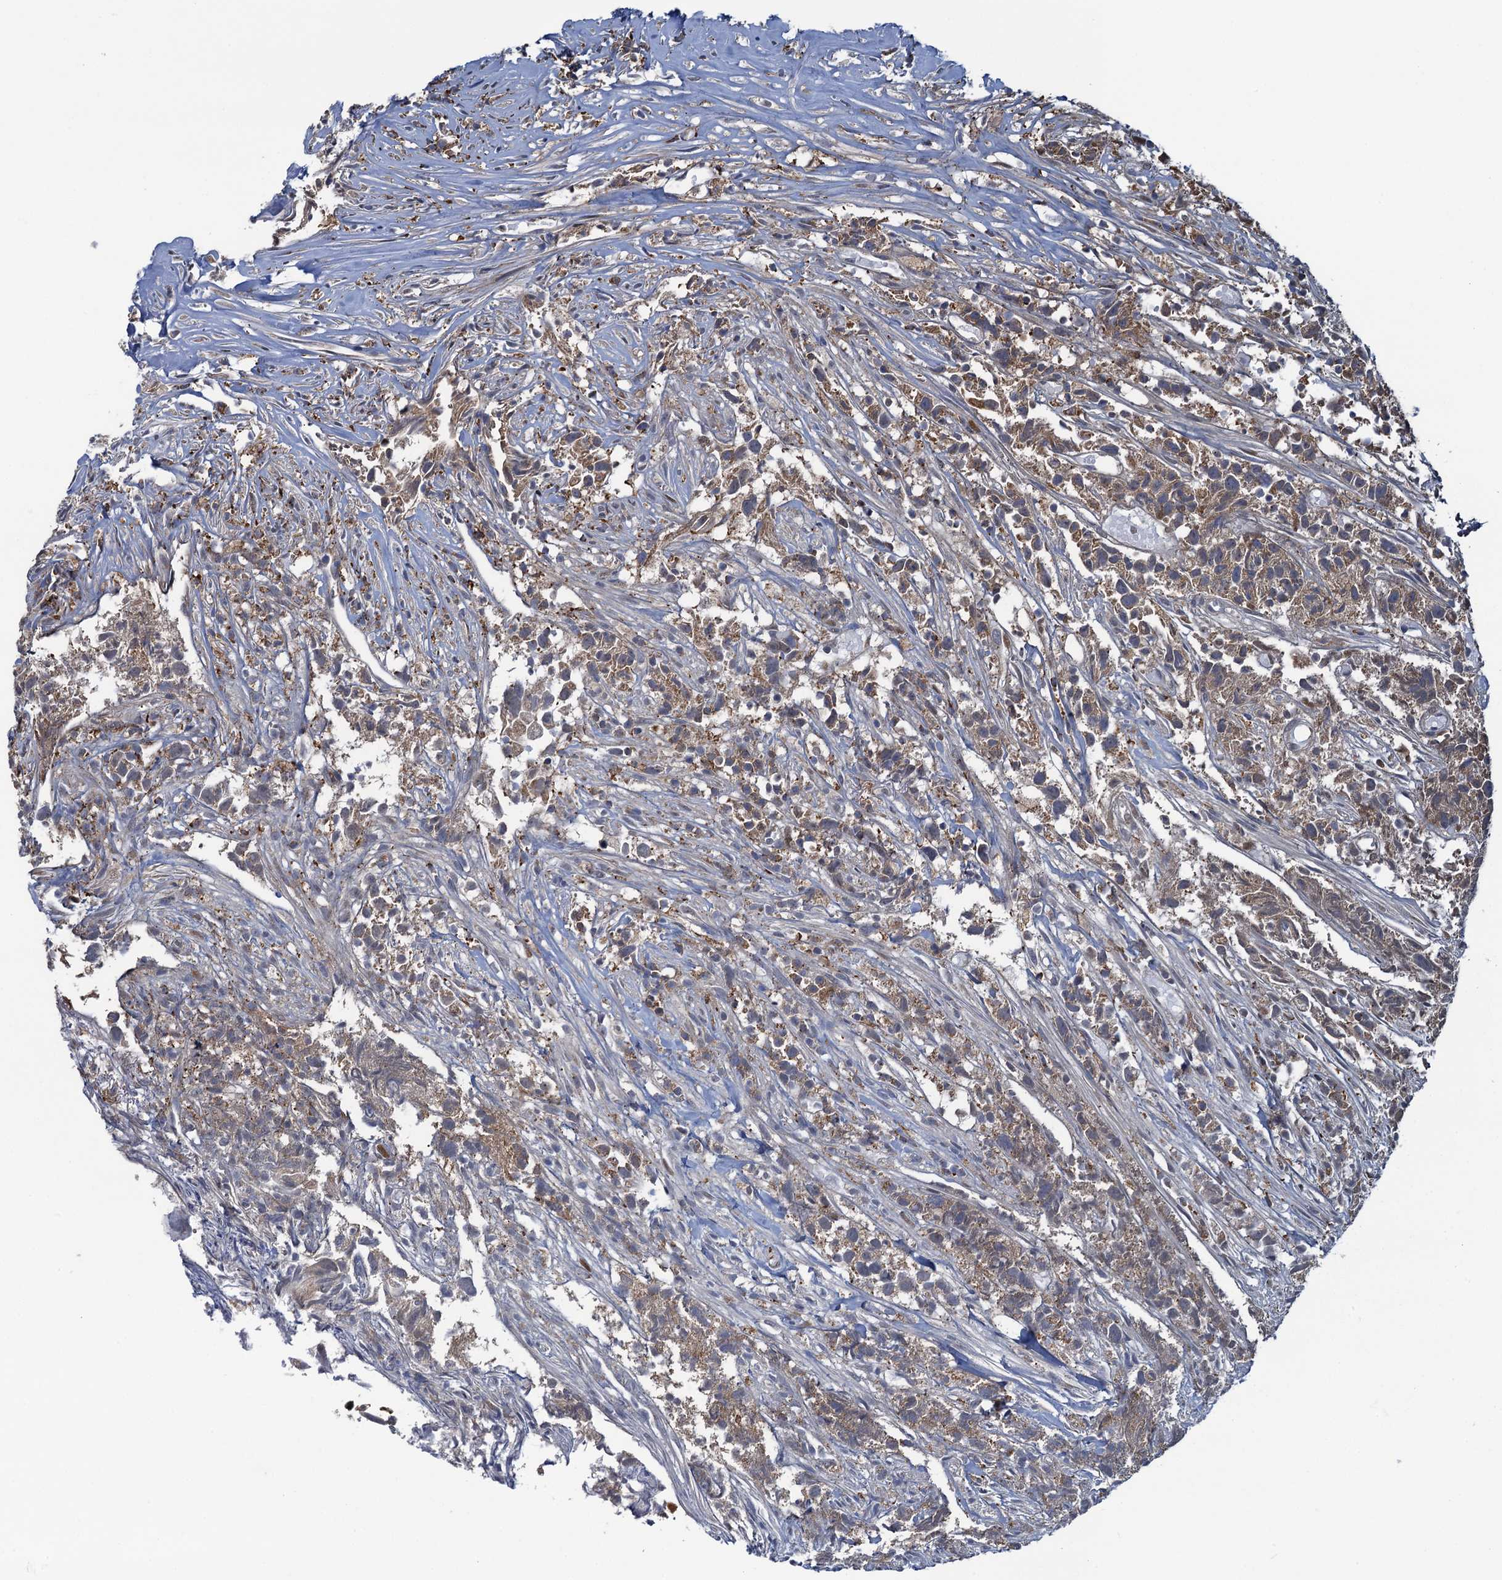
{"staining": {"intensity": "weak", "quantity": ">75%", "location": "cytoplasmic/membranous"}, "tissue": "urothelial cancer", "cell_type": "Tumor cells", "image_type": "cancer", "snomed": [{"axis": "morphology", "description": "Urothelial carcinoma, High grade"}, {"axis": "topography", "description": "Urinary bladder"}], "caption": "Urothelial cancer stained with a protein marker shows weak staining in tumor cells.", "gene": "CCDC102A", "patient": {"sex": "female", "age": 75}}